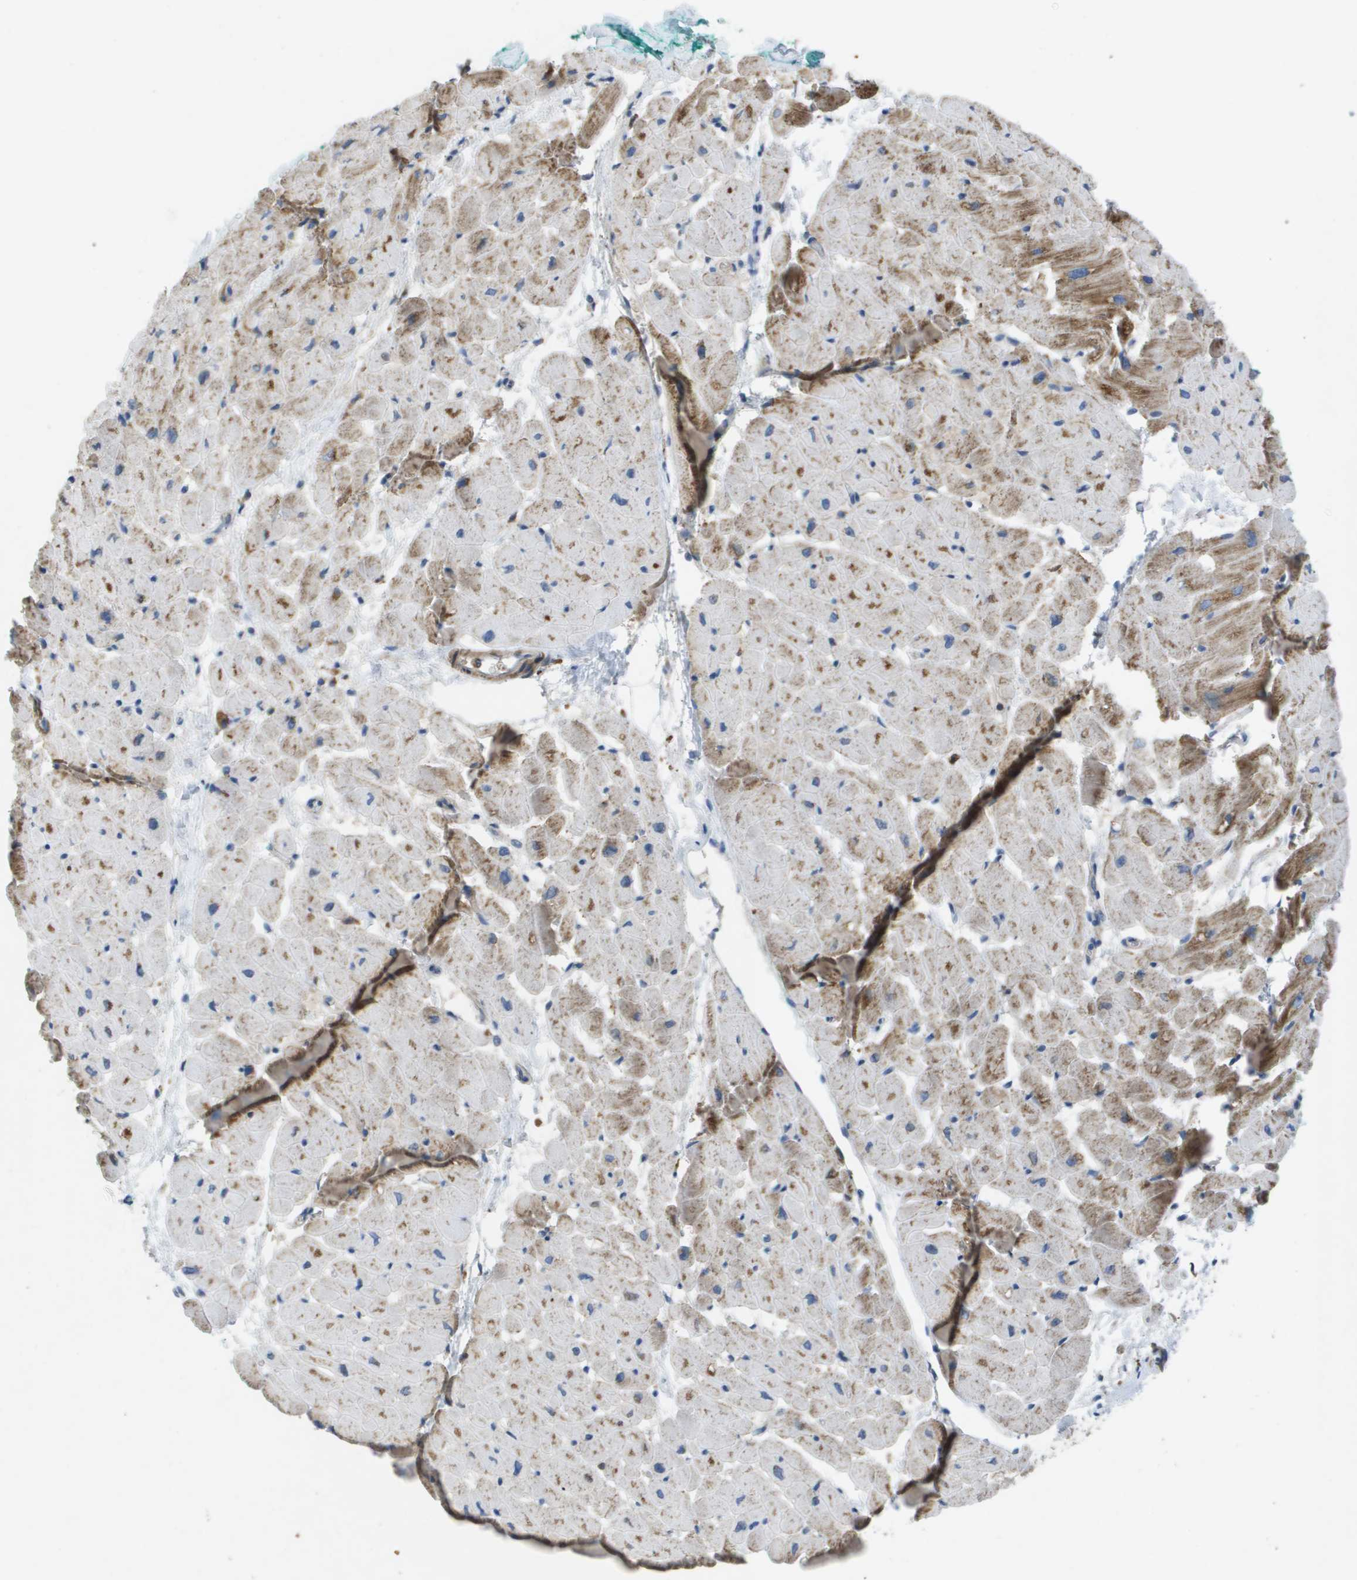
{"staining": {"intensity": "moderate", "quantity": "25%-75%", "location": "cytoplasmic/membranous"}, "tissue": "heart muscle", "cell_type": "Cardiomyocytes", "image_type": "normal", "snomed": [{"axis": "morphology", "description": "Normal tissue, NOS"}, {"axis": "topography", "description": "Heart"}], "caption": "Immunohistochemistry (DAB (3,3'-diaminobenzidine)) staining of benign human heart muscle demonstrates moderate cytoplasmic/membranous protein staining in approximately 25%-75% of cardiomyocytes.", "gene": "CLCA4", "patient": {"sex": "male", "age": 45}}